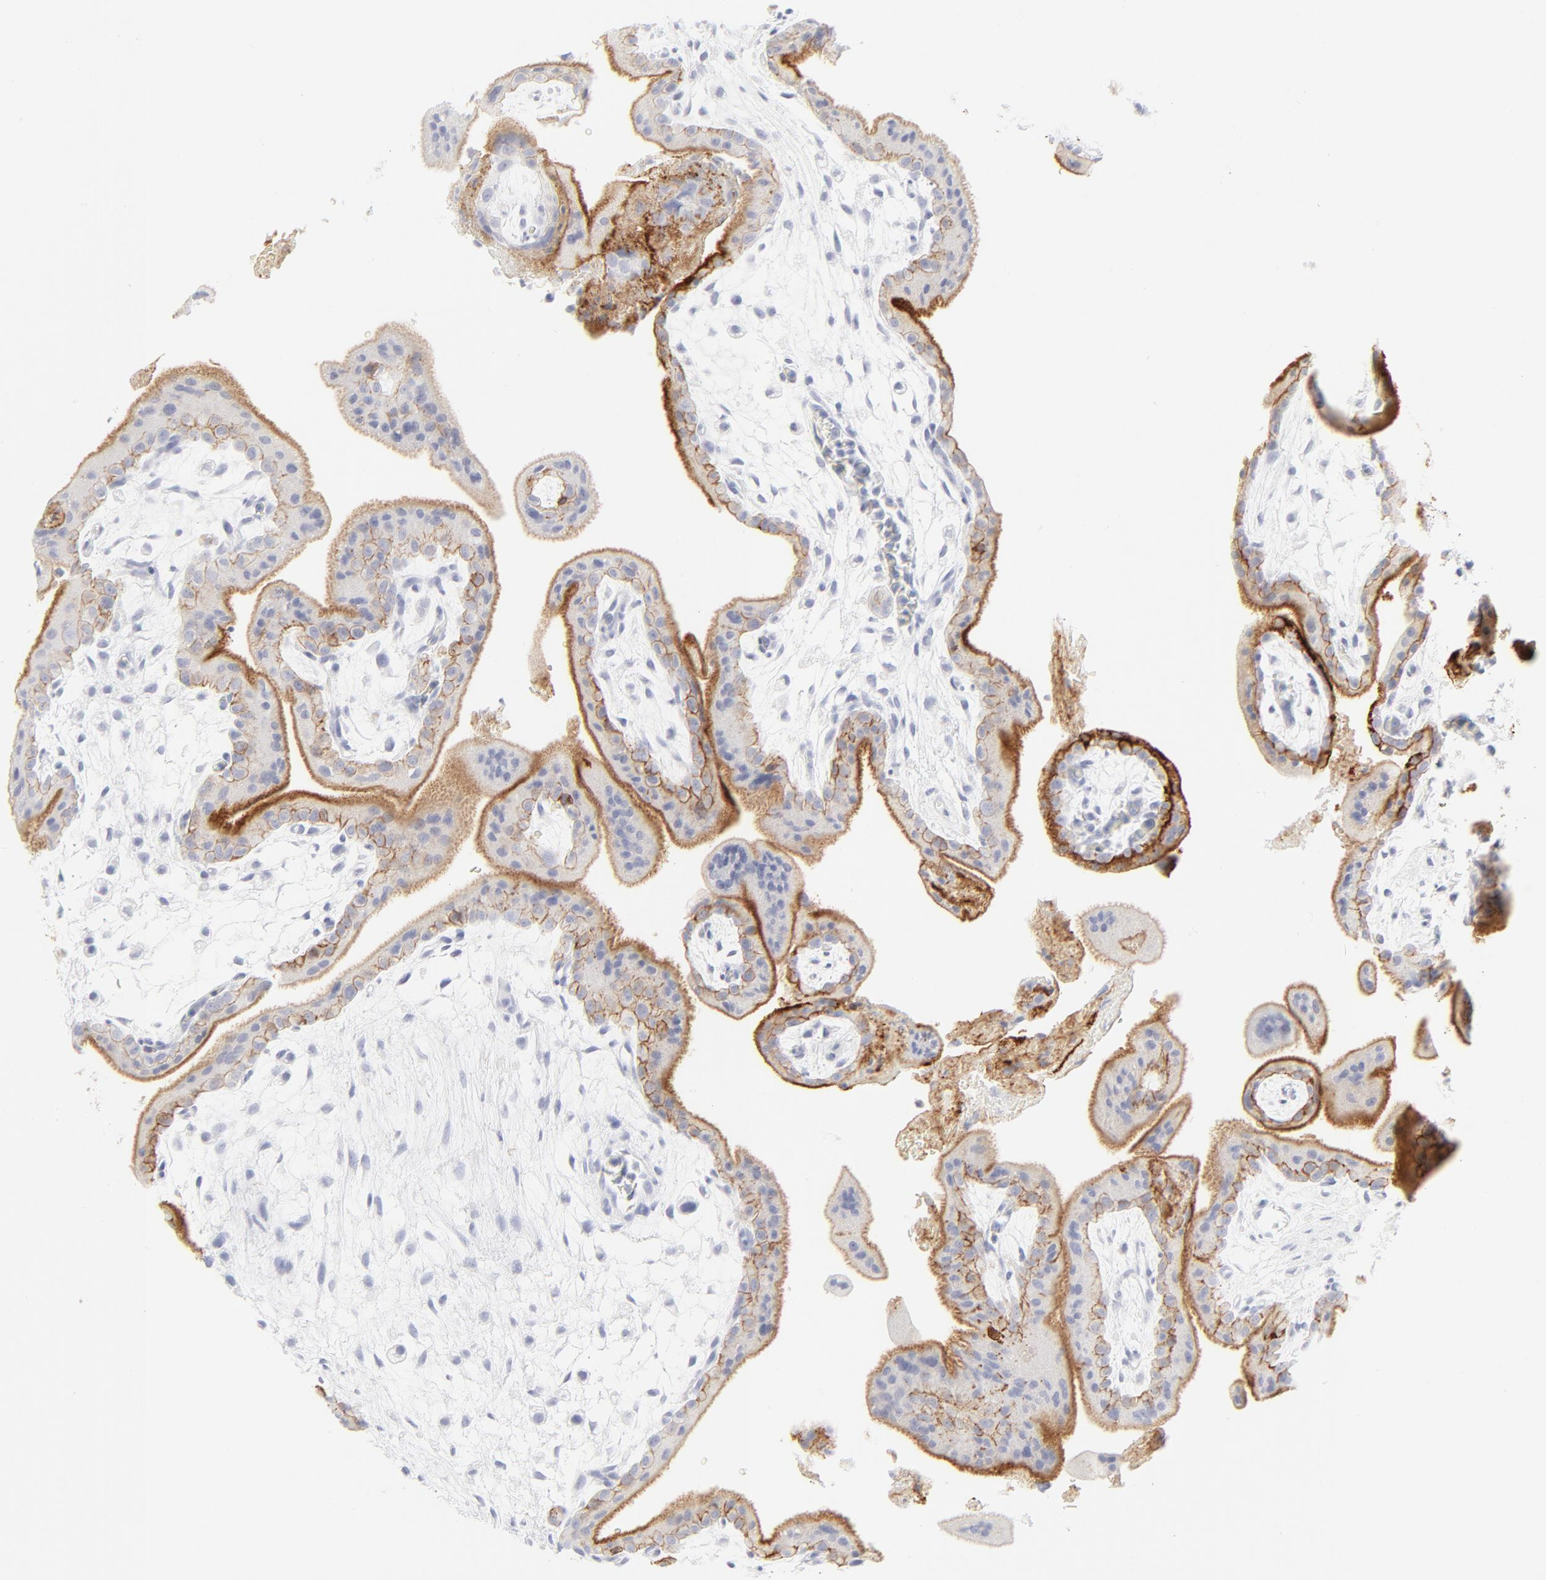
{"staining": {"intensity": "moderate", "quantity": ">75%", "location": "cytoplasmic/membranous"}, "tissue": "placenta", "cell_type": "Trophoblastic cells", "image_type": "normal", "snomed": [{"axis": "morphology", "description": "Normal tissue, NOS"}, {"axis": "topography", "description": "Placenta"}], "caption": "An immunohistochemistry (IHC) image of normal tissue is shown. Protein staining in brown shows moderate cytoplasmic/membranous positivity in placenta within trophoblastic cells. The protein is shown in brown color, while the nuclei are stained blue.", "gene": "CCR7", "patient": {"sex": "female", "age": 35}}